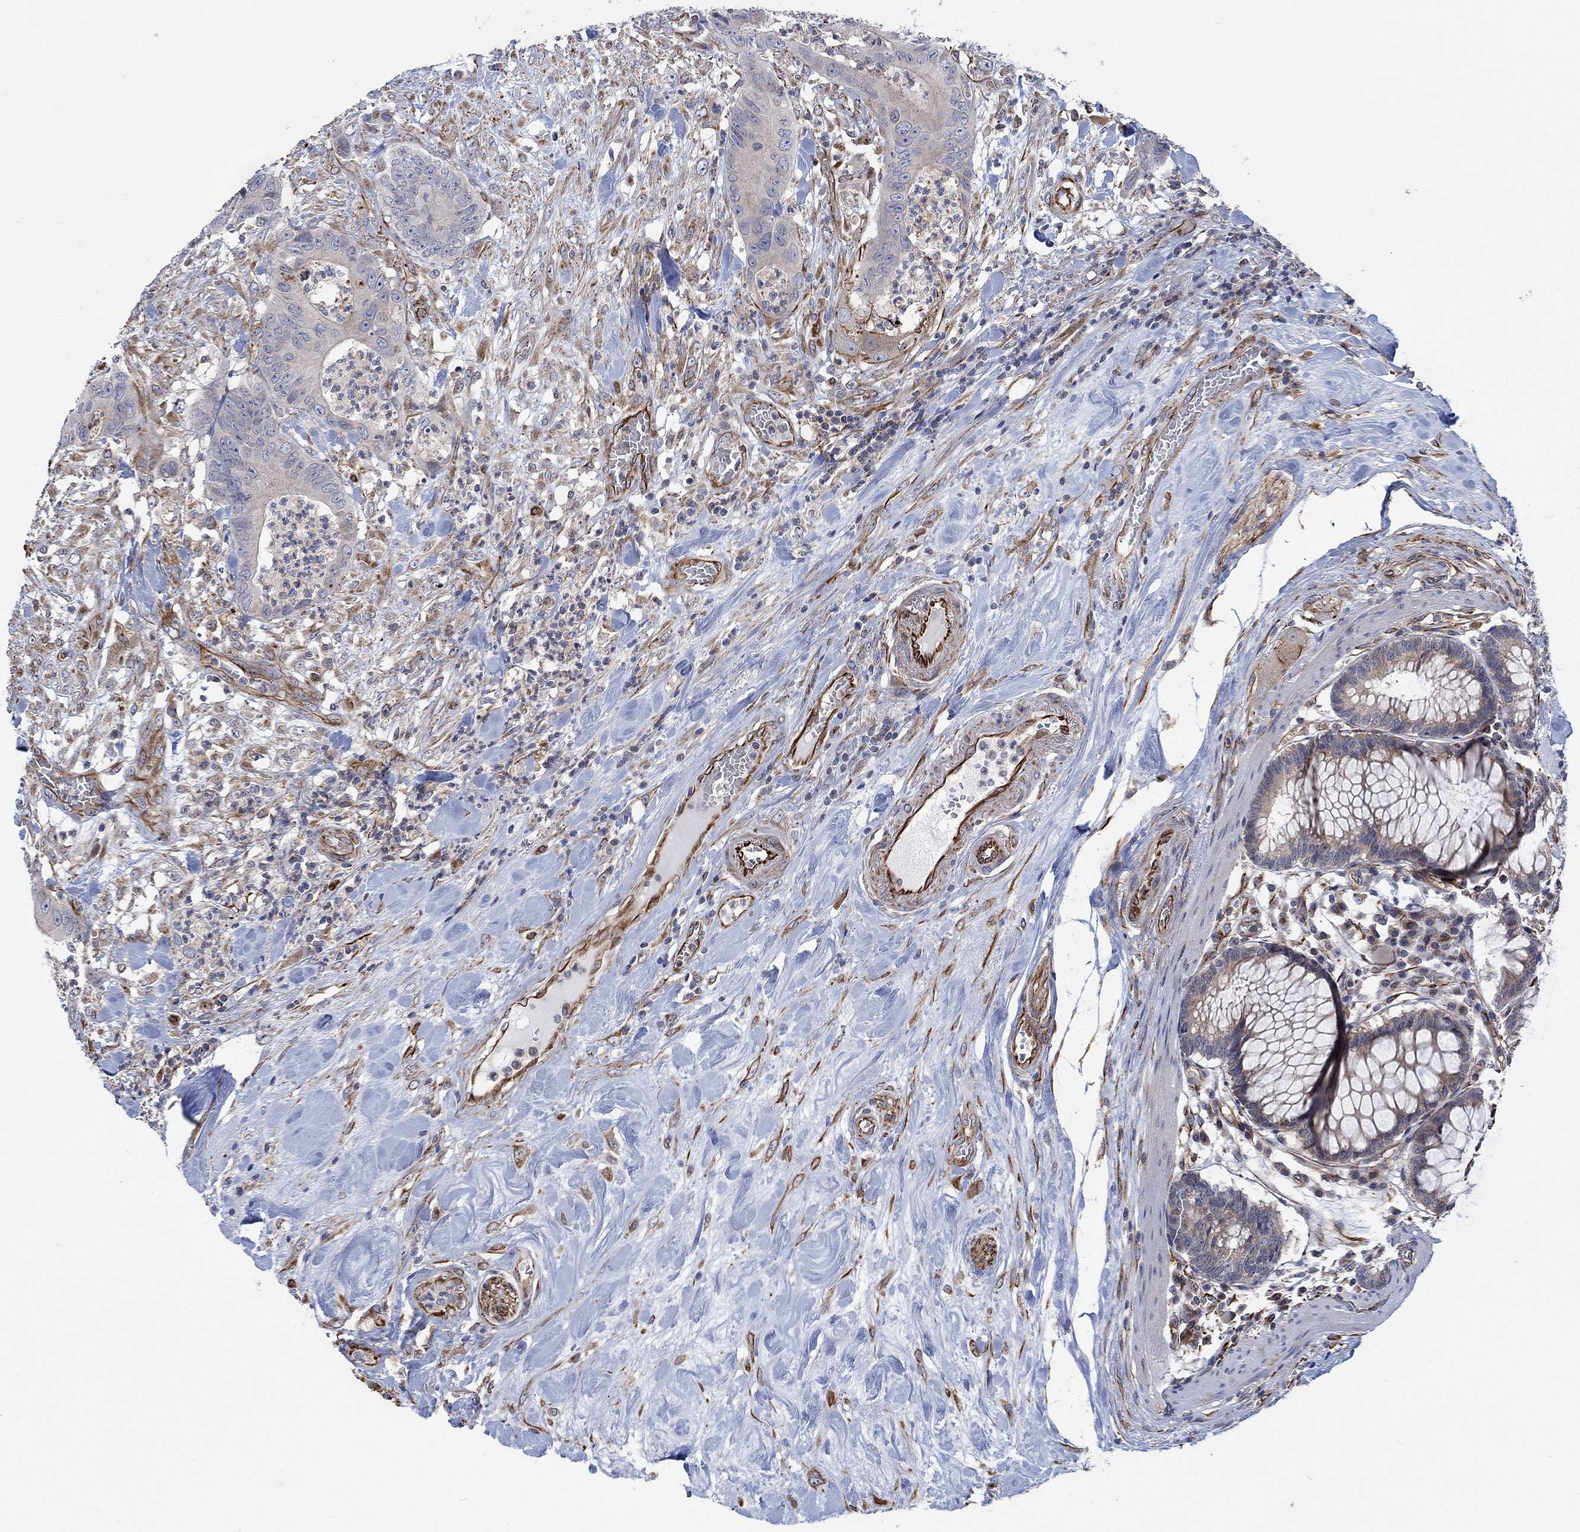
{"staining": {"intensity": "negative", "quantity": "none", "location": "none"}, "tissue": "colorectal cancer", "cell_type": "Tumor cells", "image_type": "cancer", "snomed": [{"axis": "morphology", "description": "Adenocarcinoma, NOS"}, {"axis": "topography", "description": "Colon"}], "caption": "Immunohistochemical staining of human colorectal adenocarcinoma exhibits no significant expression in tumor cells.", "gene": "CAMK1D", "patient": {"sex": "male", "age": 84}}